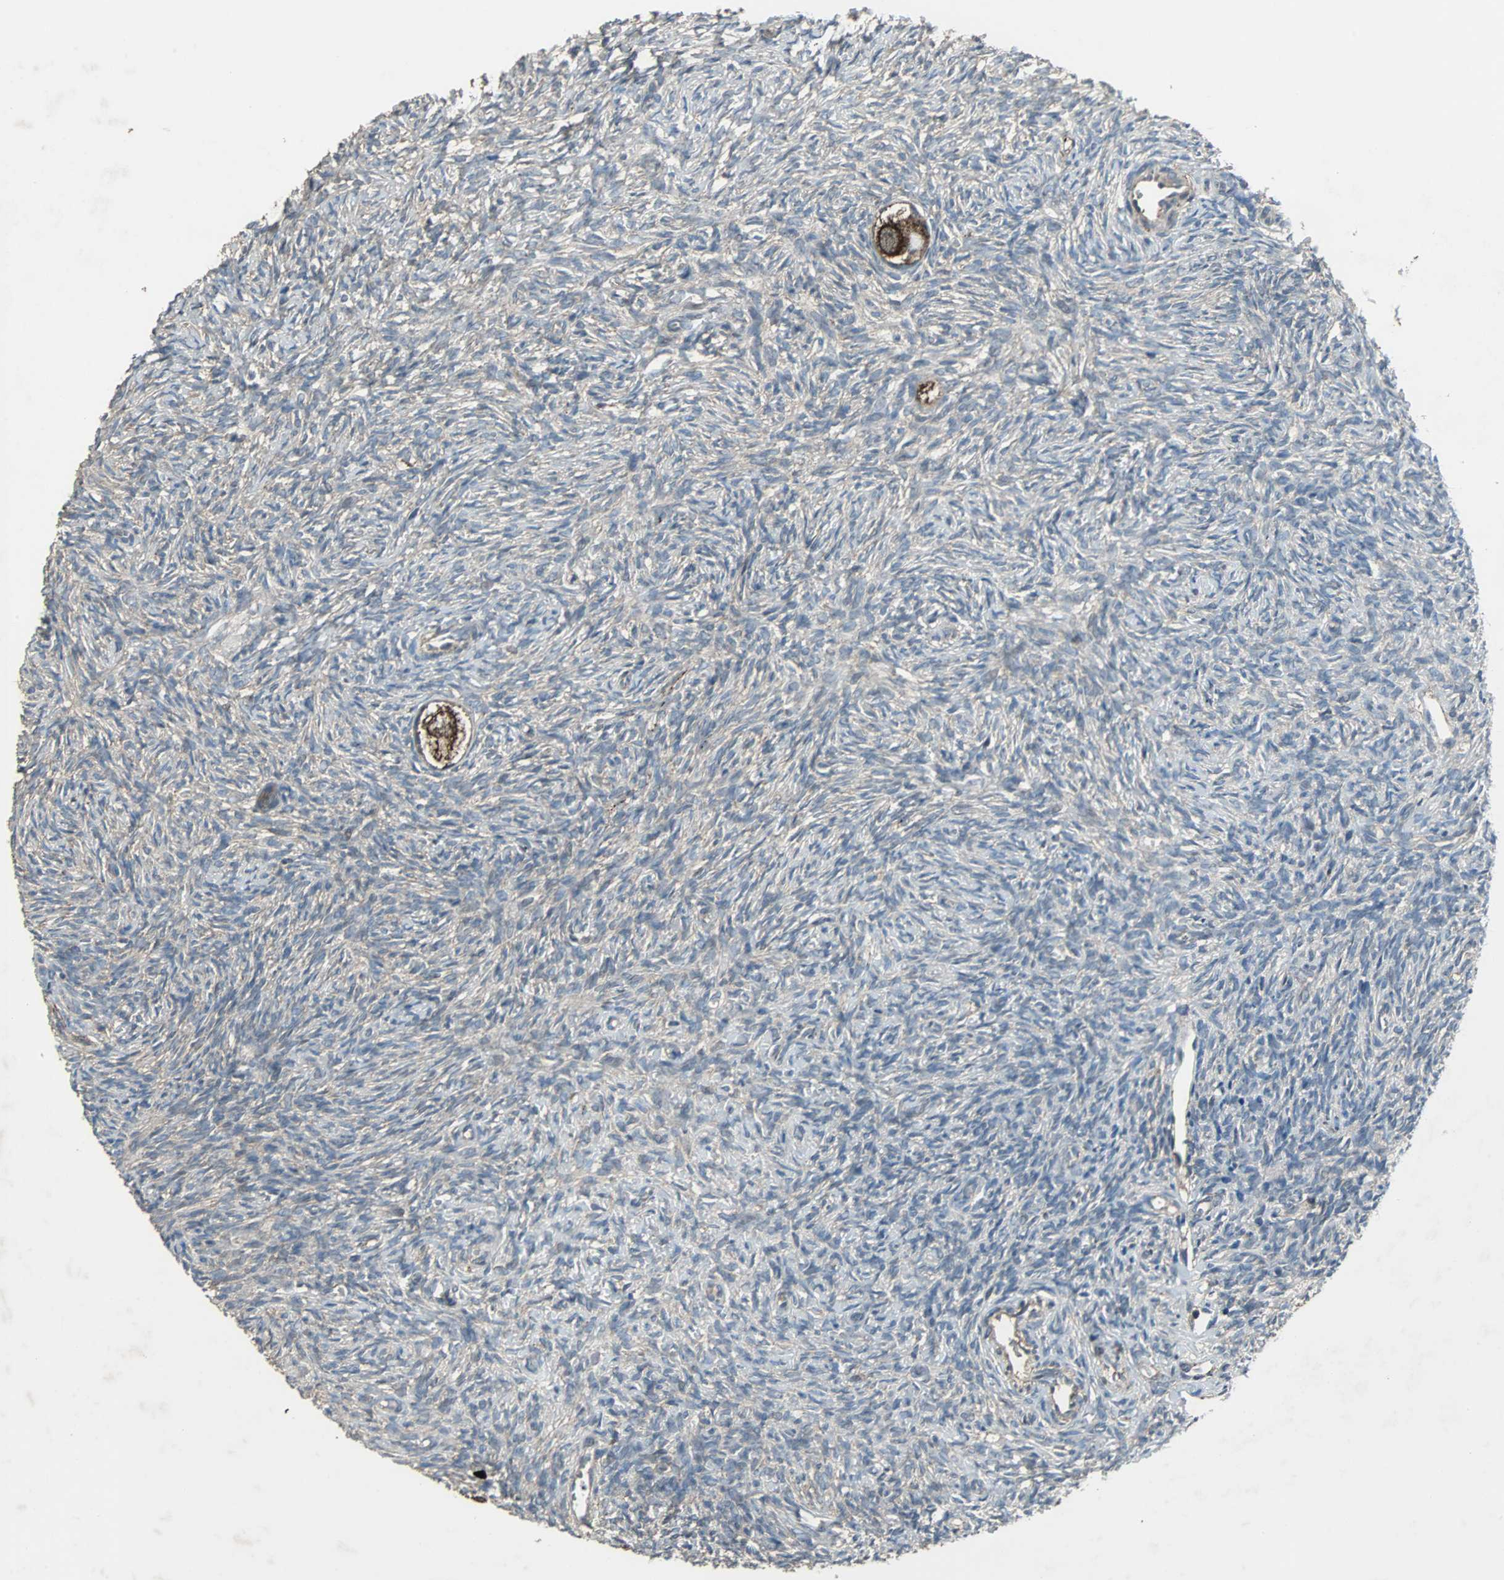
{"staining": {"intensity": "strong", "quantity": ">75%", "location": "cytoplasmic/membranous"}, "tissue": "ovary", "cell_type": "Follicle cells", "image_type": "normal", "snomed": [{"axis": "morphology", "description": "Normal tissue, NOS"}, {"axis": "topography", "description": "Ovary"}], "caption": "Protein staining of benign ovary shows strong cytoplasmic/membranous positivity in approximately >75% of follicle cells. Immunohistochemistry stains the protein in brown and the nuclei are stained blue.", "gene": "SOS1", "patient": {"sex": "female", "age": 35}}